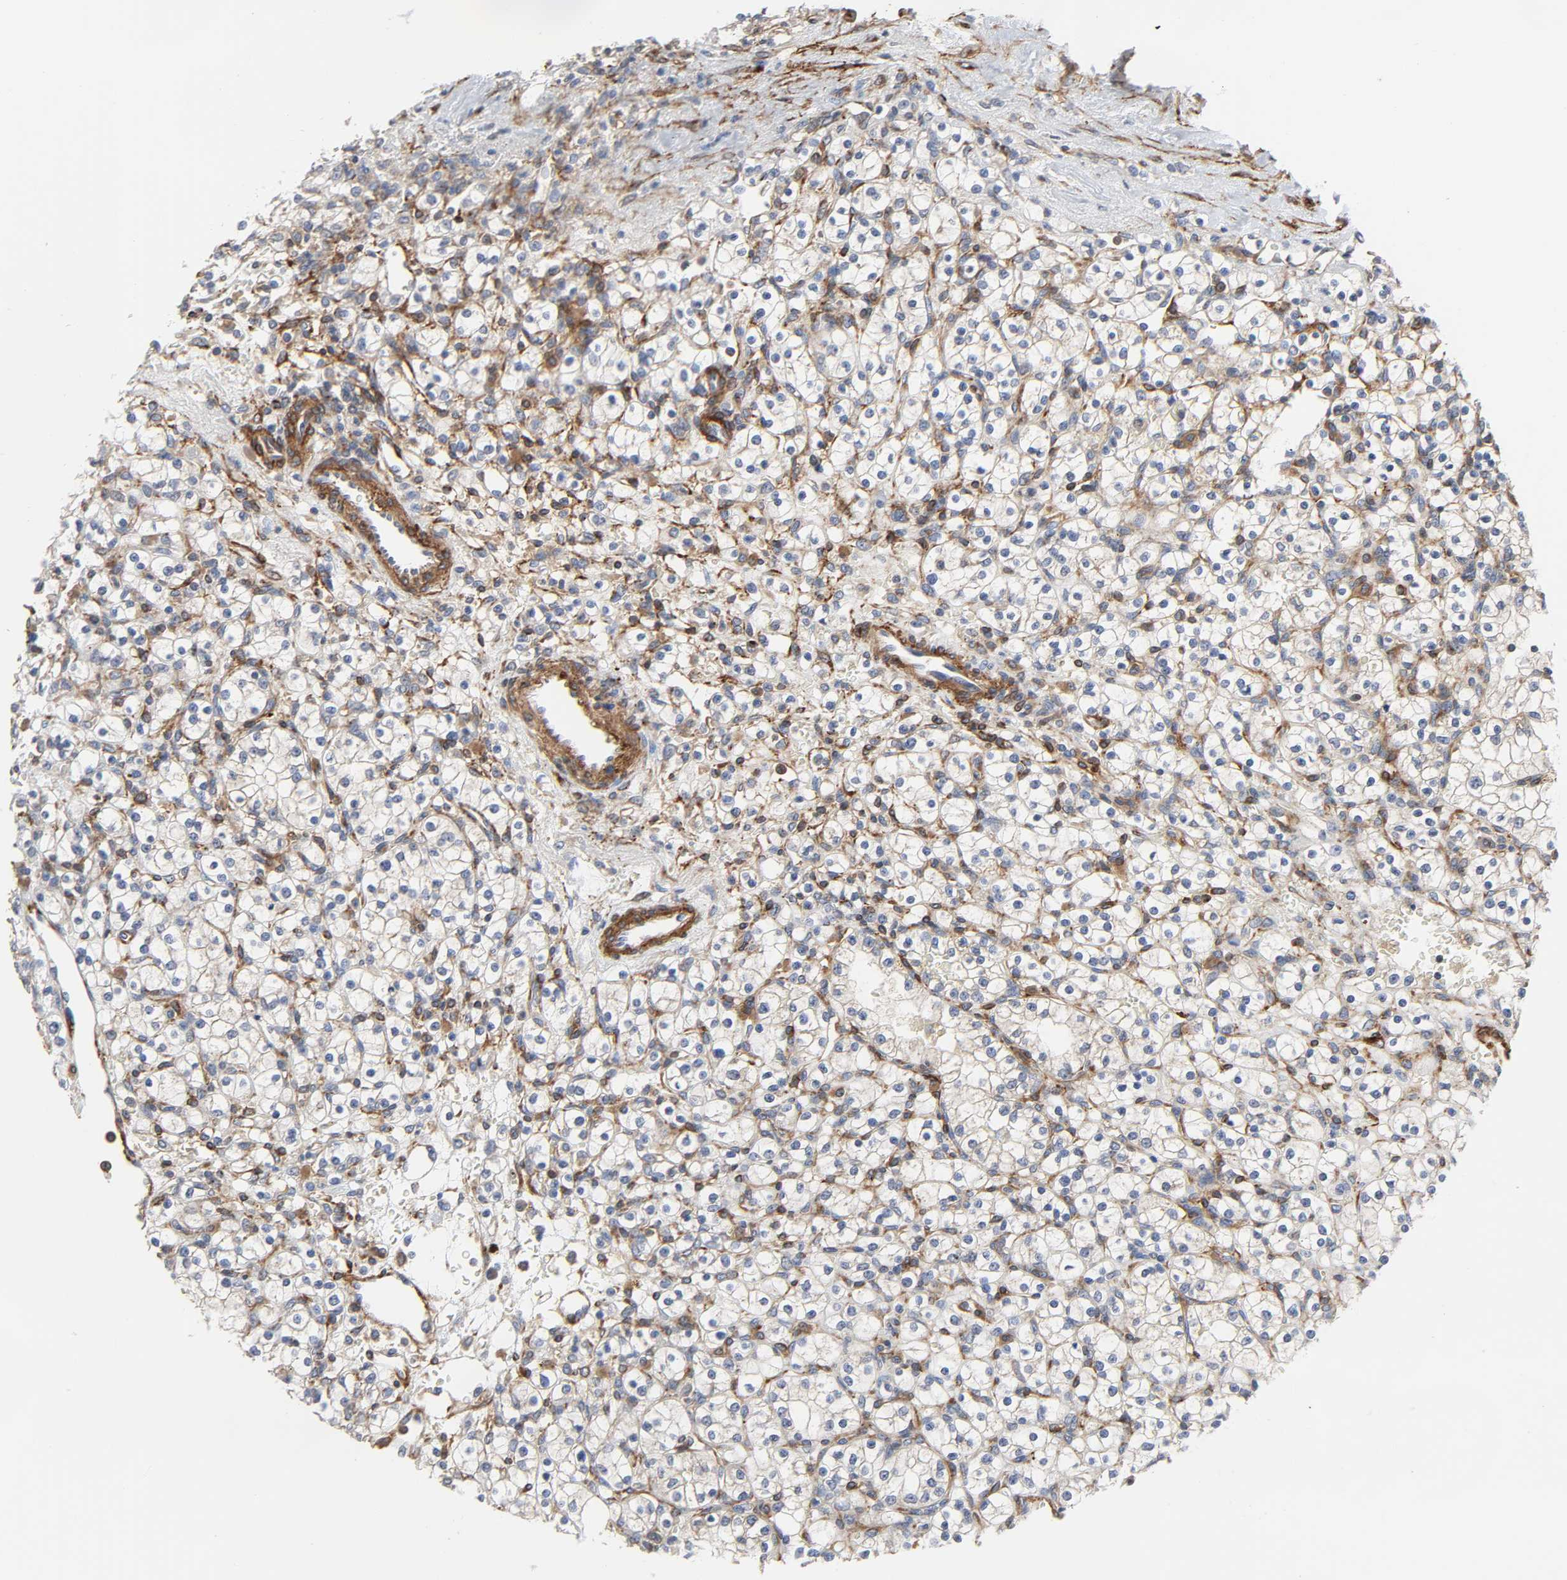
{"staining": {"intensity": "moderate", "quantity": "25%-75%", "location": "cytoplasmic/membranous"}, "tissue": "renal cancer", "cell_type": "Tumor cells", "image_type": "cancer", "snomed": [{"axis": "morphology", "description": "Normal tissue, NOS"}, {"axis": "morphology", "description": "Adenocarcinoma, NOS"}, {"axis": "topography", "description": "Kidney"}], "caption": "Immunohistochemical staining of renal cancer (adenocarcinoma) demonstrates medium levels of moderate cytoplasmic/membranous expression in approximately 25%-75% of tumor cells.", "gene": "ARHGAP1", "patient": {"sex": "female", "age": 55}}